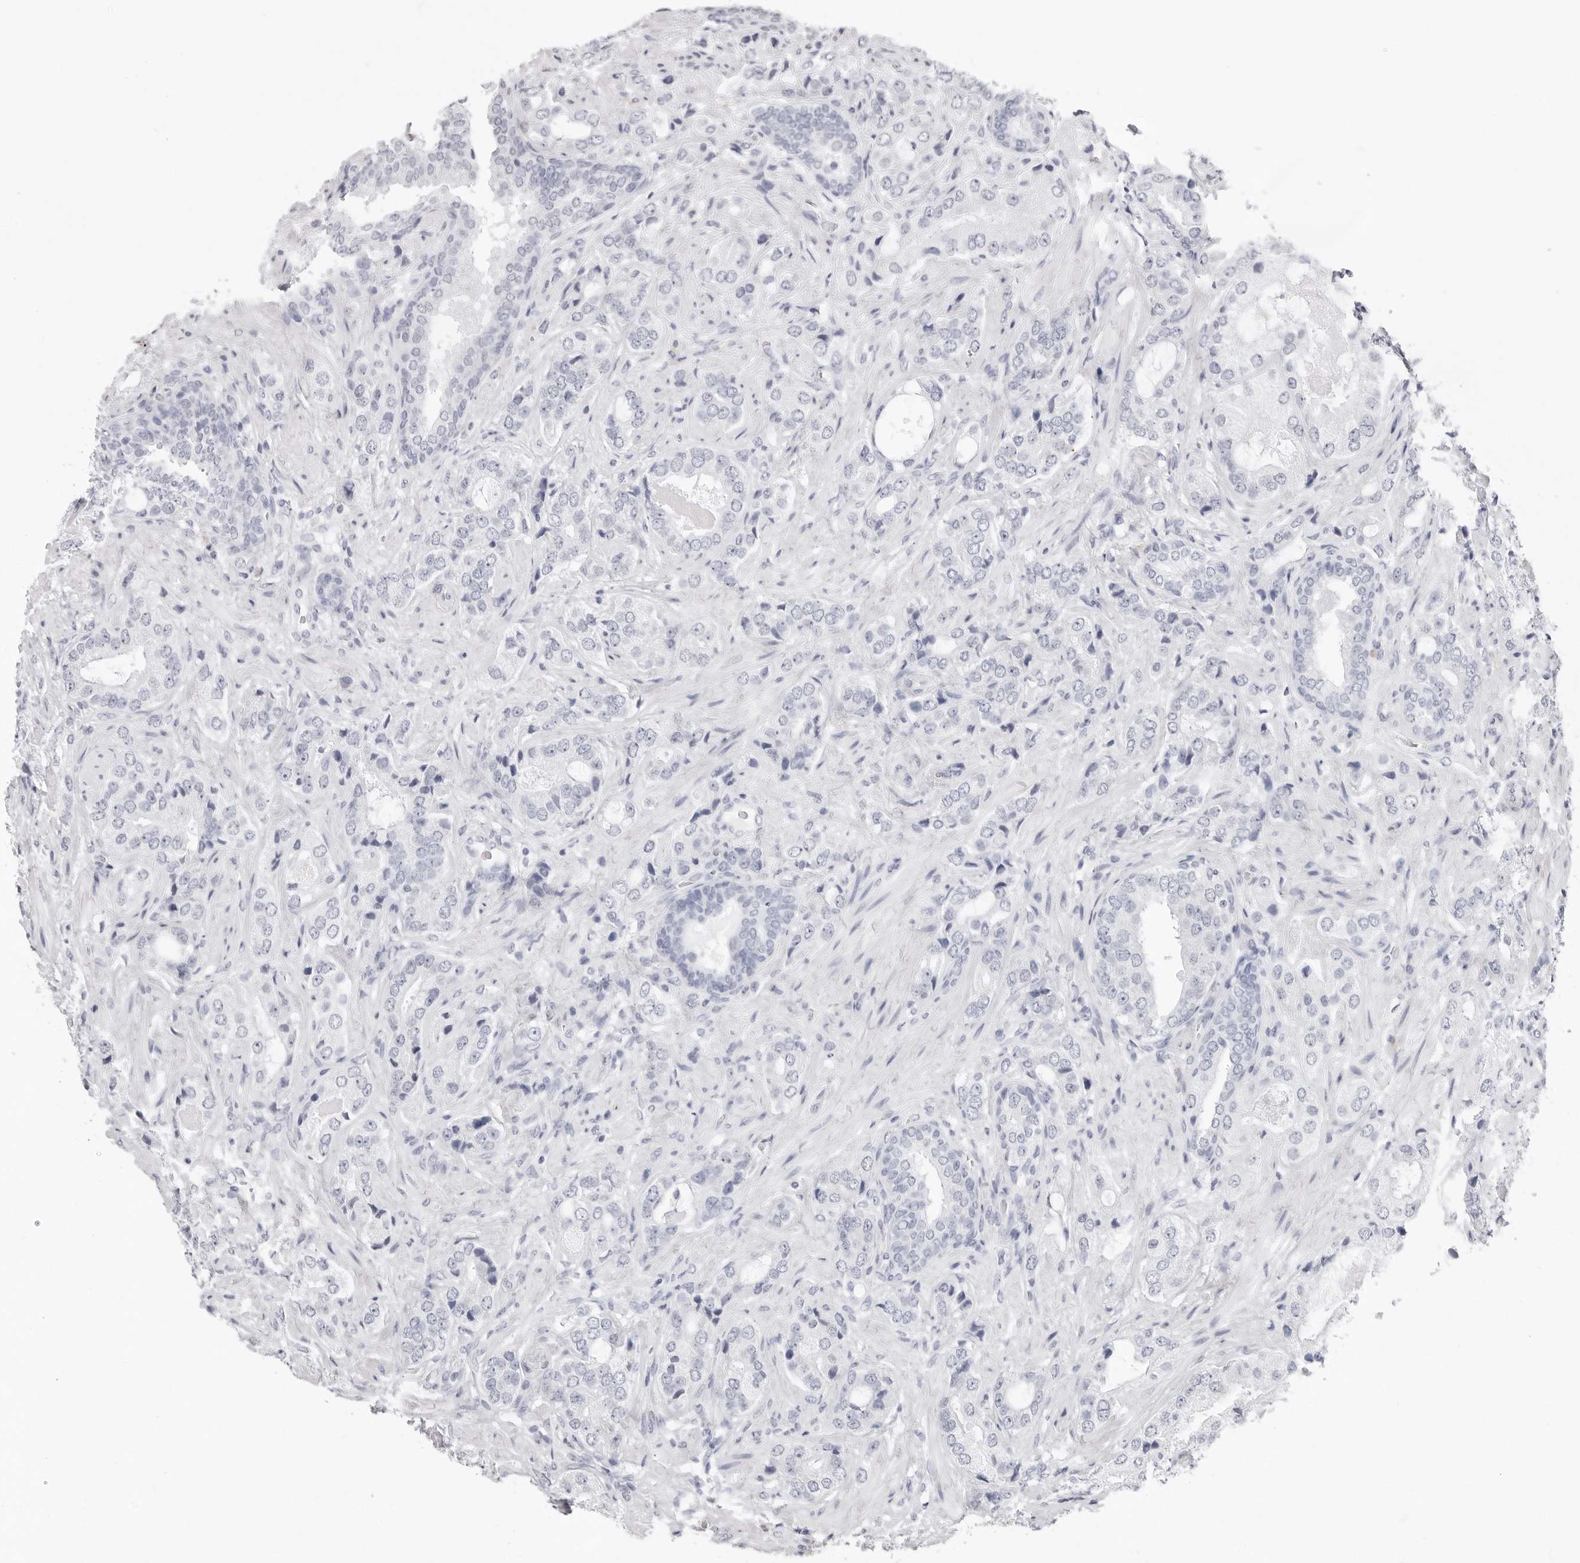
{"staining": {"intensity": "negative", "quantity": "none", "location": "none"}, "tissue": "prostate cancer", "cell_type": "Tumor cells", "image_type": "cancer", "snomed": [{"axis": "morphology", "description": "Normal tissue, NOS"}, {"axis": "morphology", "description": "Adenocarcinoma, High grade"}, {"axis": "topography", "description": "Prostate"}, {"axis": "topography", "description": "Peripheral nerve tissue"}], "caption": "Tumor cells show no significant staining in prostate cancer (adenocarcinoma (high-grade)).", "gene": "FDPS", "patient": {"sex": "male", "age": 59}}